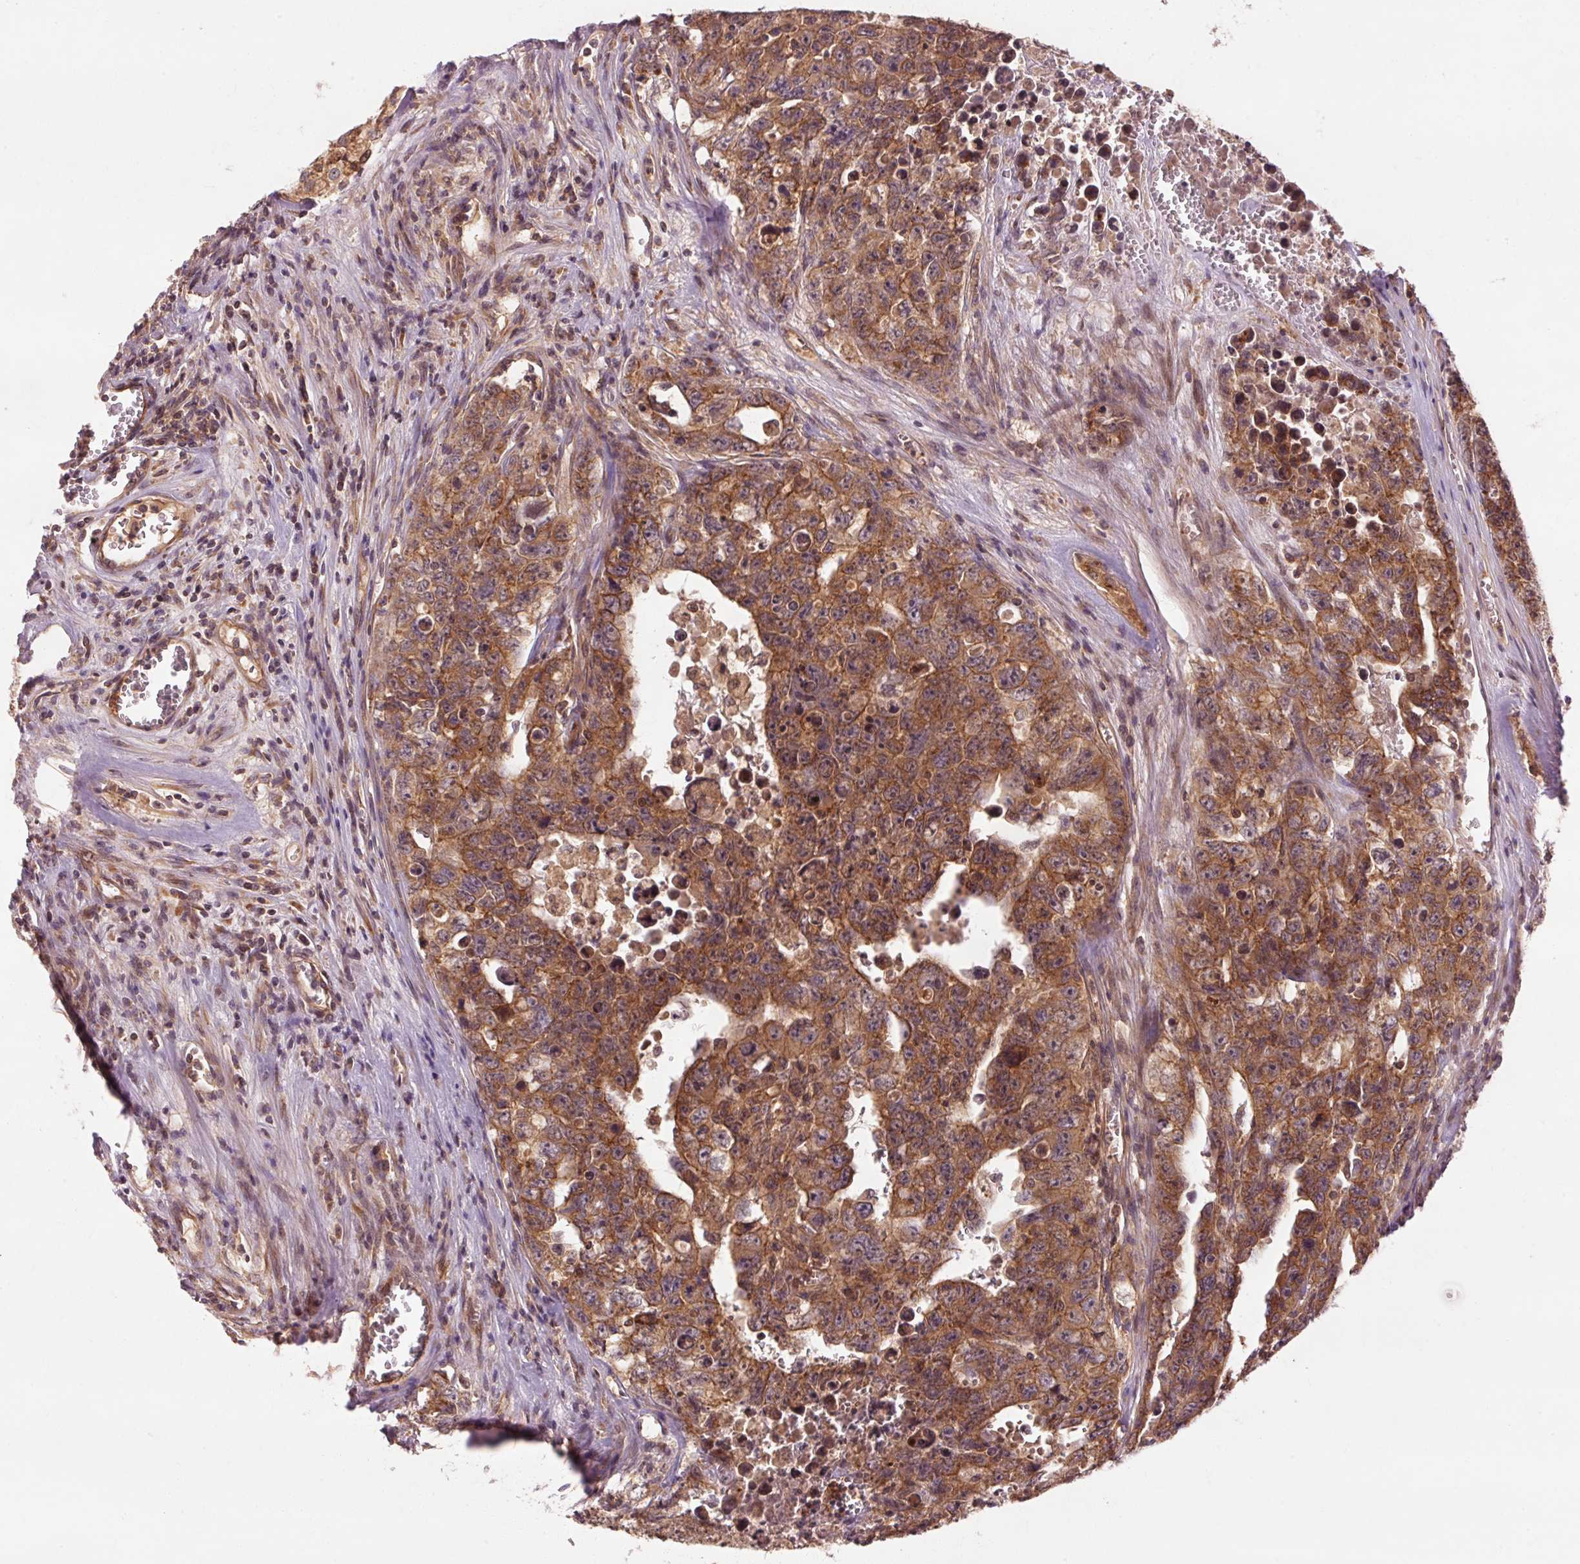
{"staining": {"intensity": "moderate", "quantity": ">75%", "location": "cytoplasmic/membranous"}, "tissue": "testis cancer", "cell_type": "Tumor cells", "image_type": "cancer", "snomed": [{"axis": "morphology", "description": "Carcinoma, Embryonal, NOS"}, {"axis": "topography", "description": "Testis"}], "caption": "Protein staining of testis embryonal carcinoma tissue displays moderate cytoplasmic/membranous positivity in approximately >75% of tumor cells.", "gene": "CTNNA1", "patient": {"sex": "male", "age": 24}}